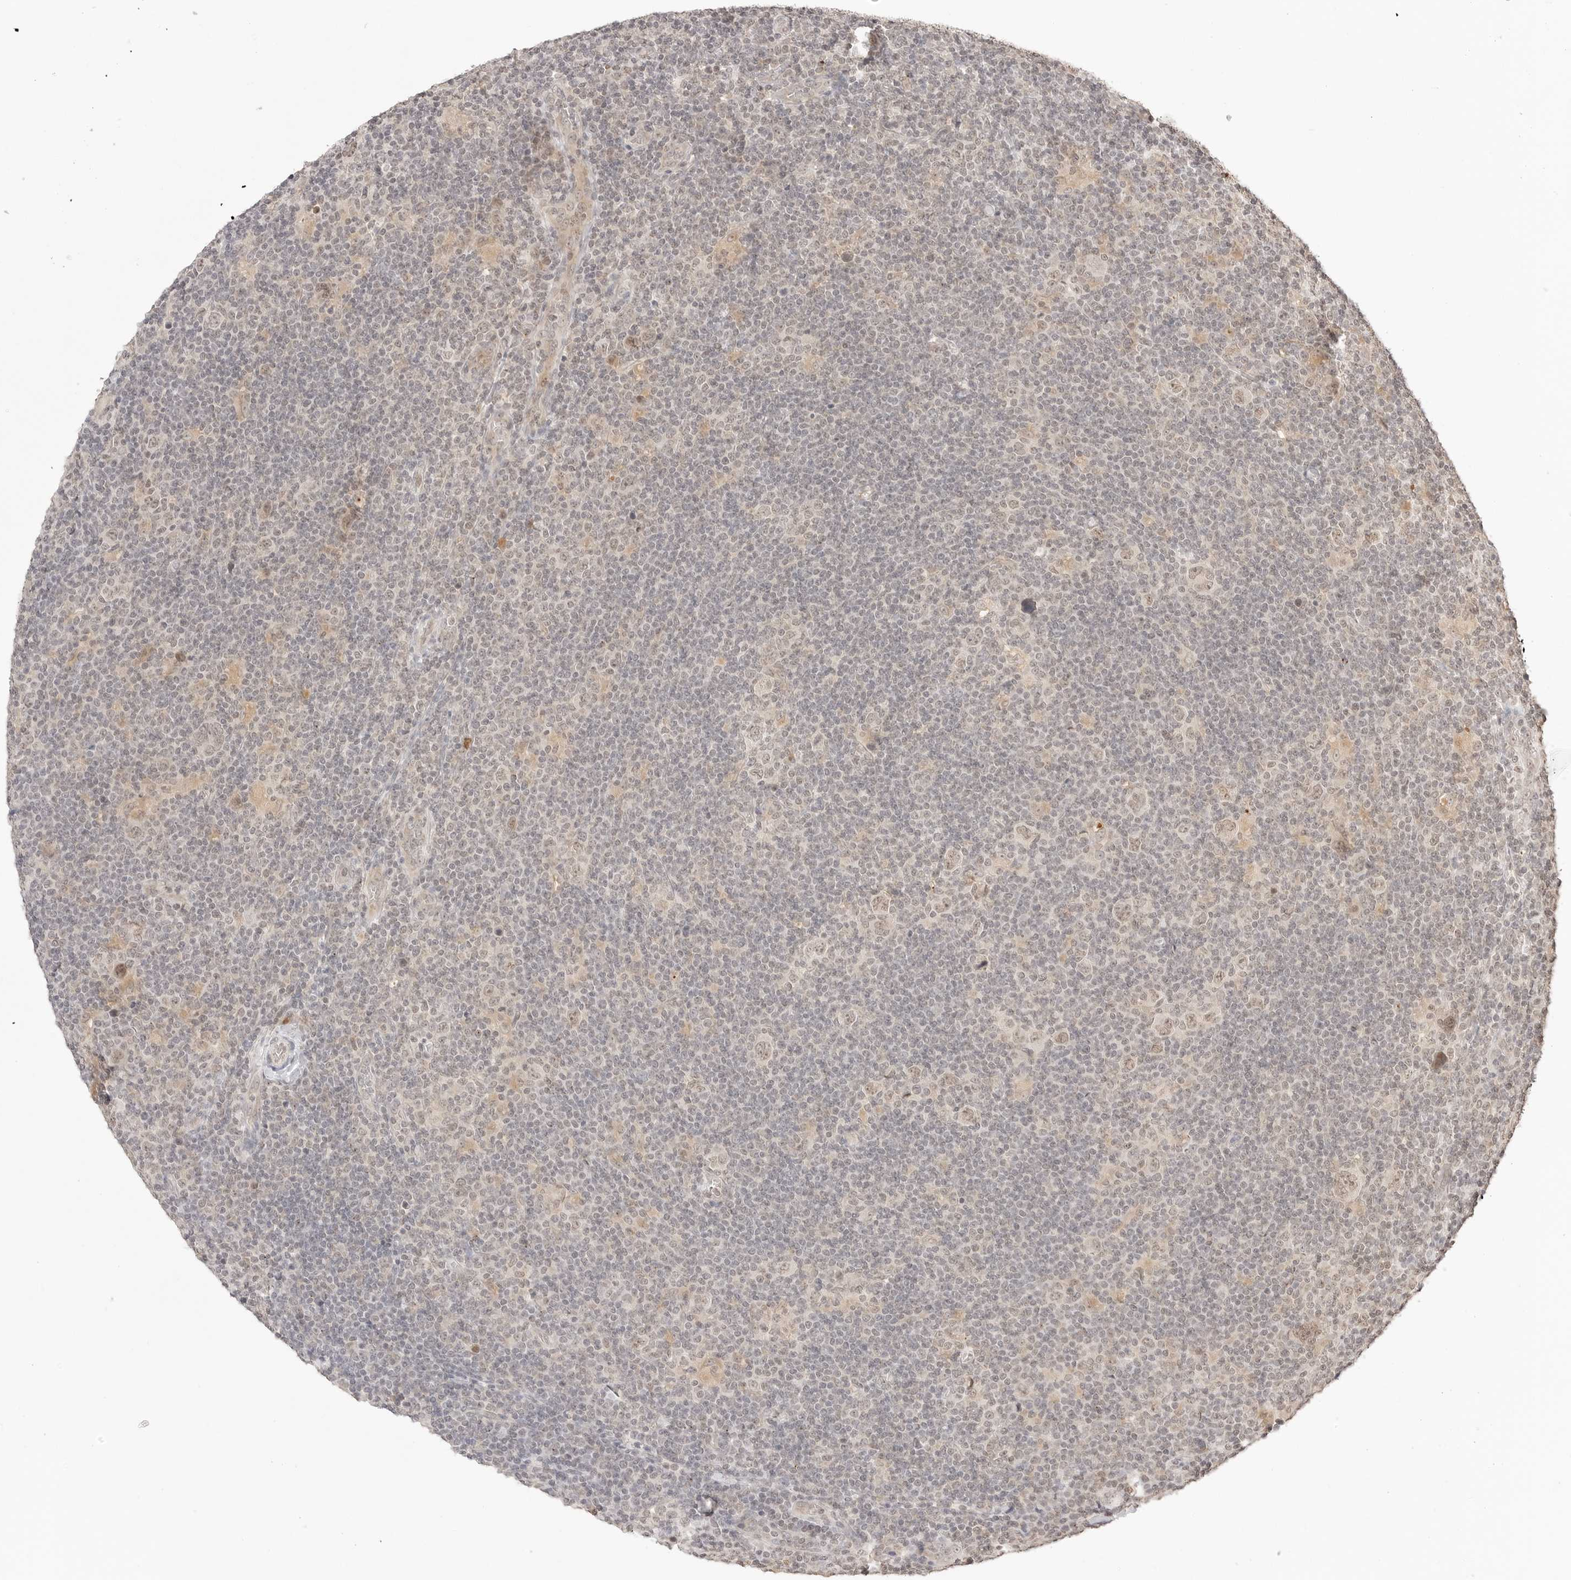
{"staining": {"intensity": "weak", "quantity": ">75%", "location": "nuclear"}, "tissue": "lymphoma", "cell_type": "Tumor cells", "image_type": "cancer", "snomed": [{"axis": "morphology", "description": "Hodgkin's disease, NOS"}, {"axis": "topography", "description": "Lymph node"}], "caption": "IHC image of neoplastic tissue: human lymphoma stained using immunohistochemistry (IHC) exhibits low levels of weak protein expression localized specifically in the nuclear of tumor cells, appearing as a nuclear brown color.", "gene": "SEPTIN4", "patient": {"sex": "female", "age": 57}}